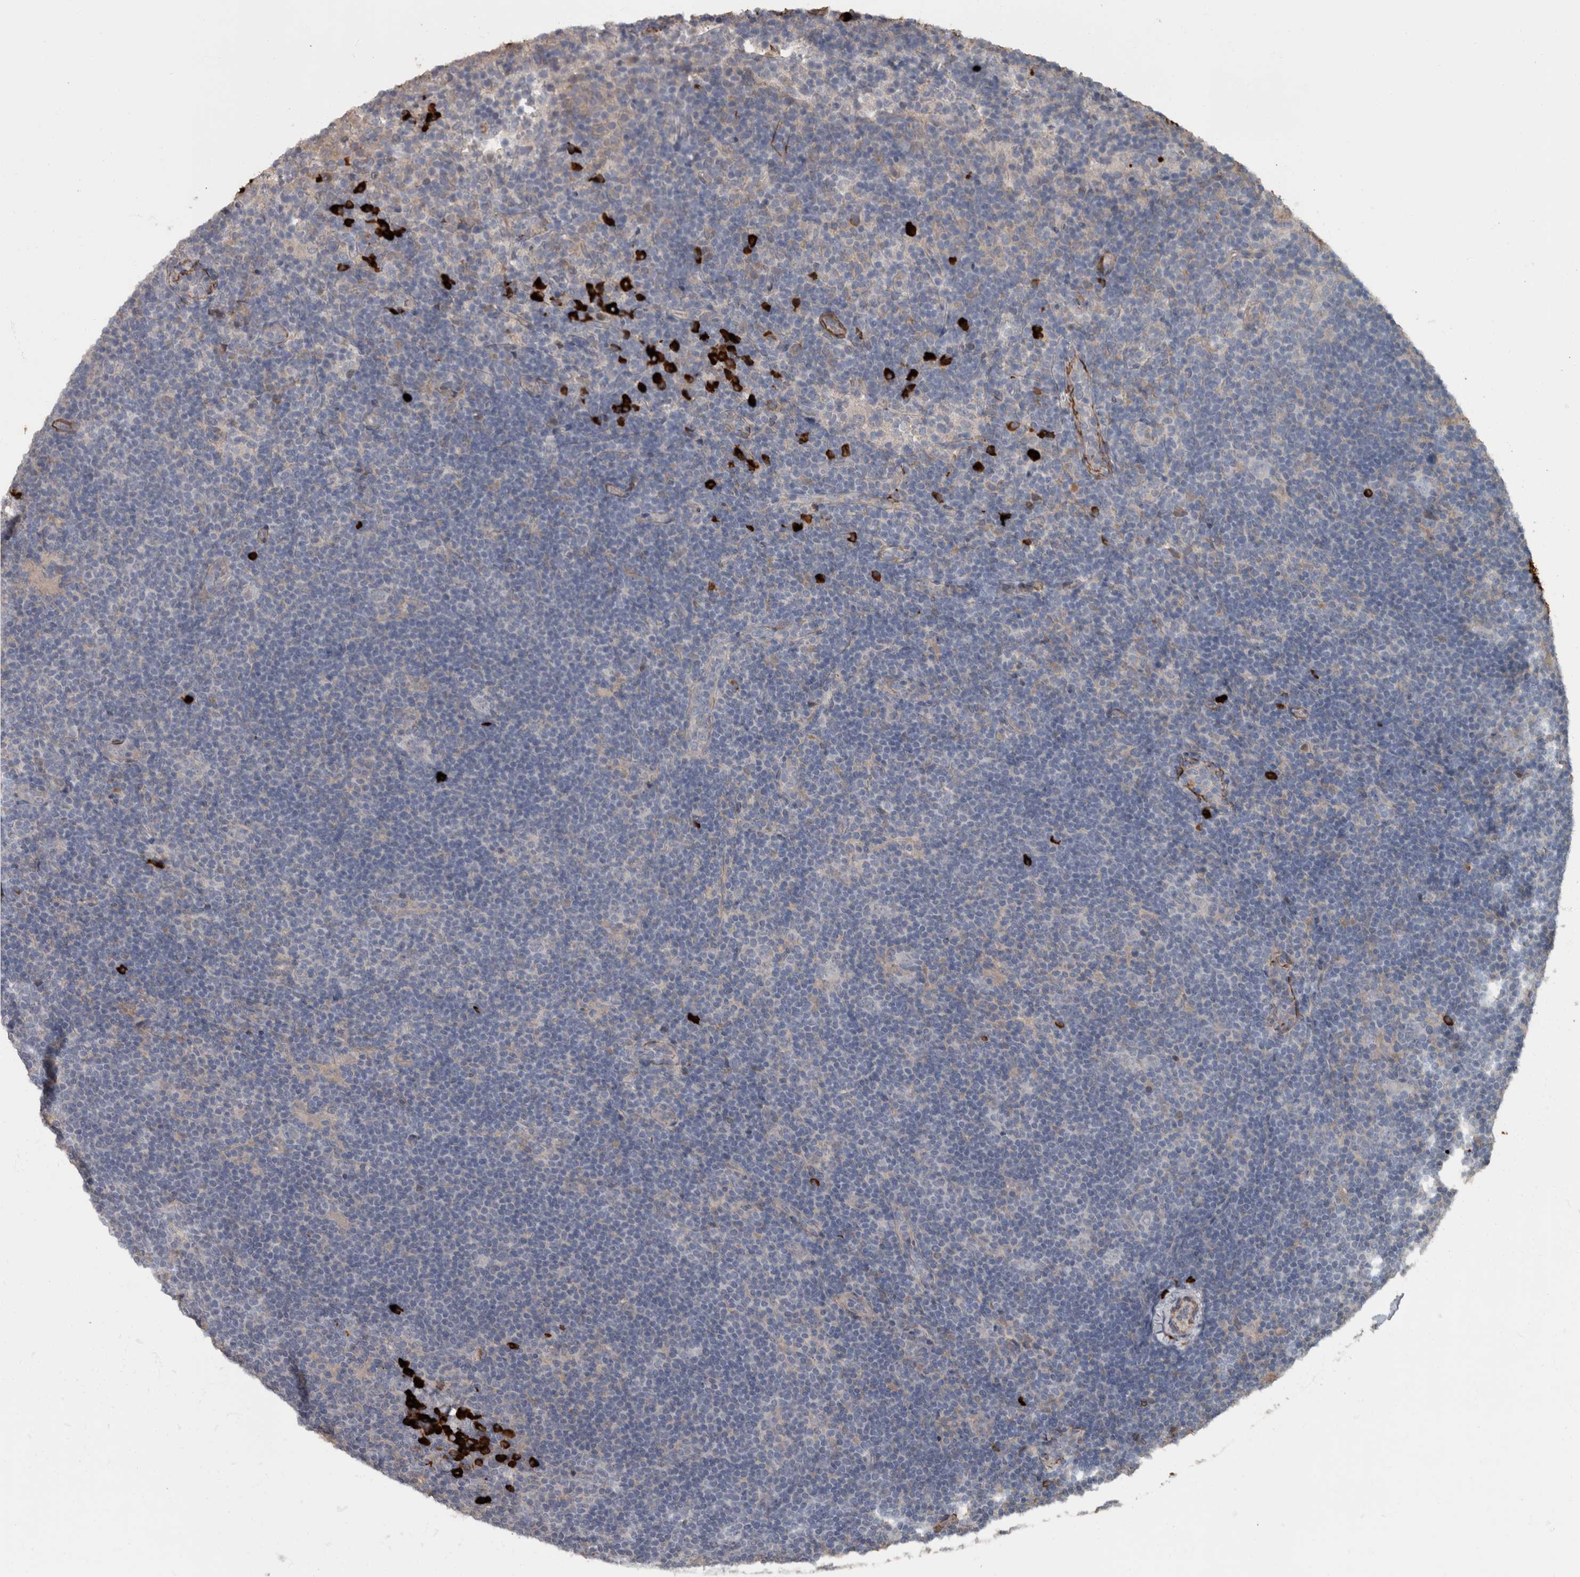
{"staining": {"intensity": "negative", "quantity": "none", "location": "none"}, "tissue": "lymphoma", "cell_type": "Tumor cells", "image_type": "cancer", "snomed": [{"axis": "morphology", "description": "Hodgkin's disease, NOS"}, {"axis": "topography", "description": "Lymph node"}], "caption": "Tumor cells show no significant expression in lymphoma. The staining is performed using DAB brown chromogen with nuclei counter-stained in using hematoxylin.", "gene": "MASTL", "patient": {"sex": "female", "age": 57}}